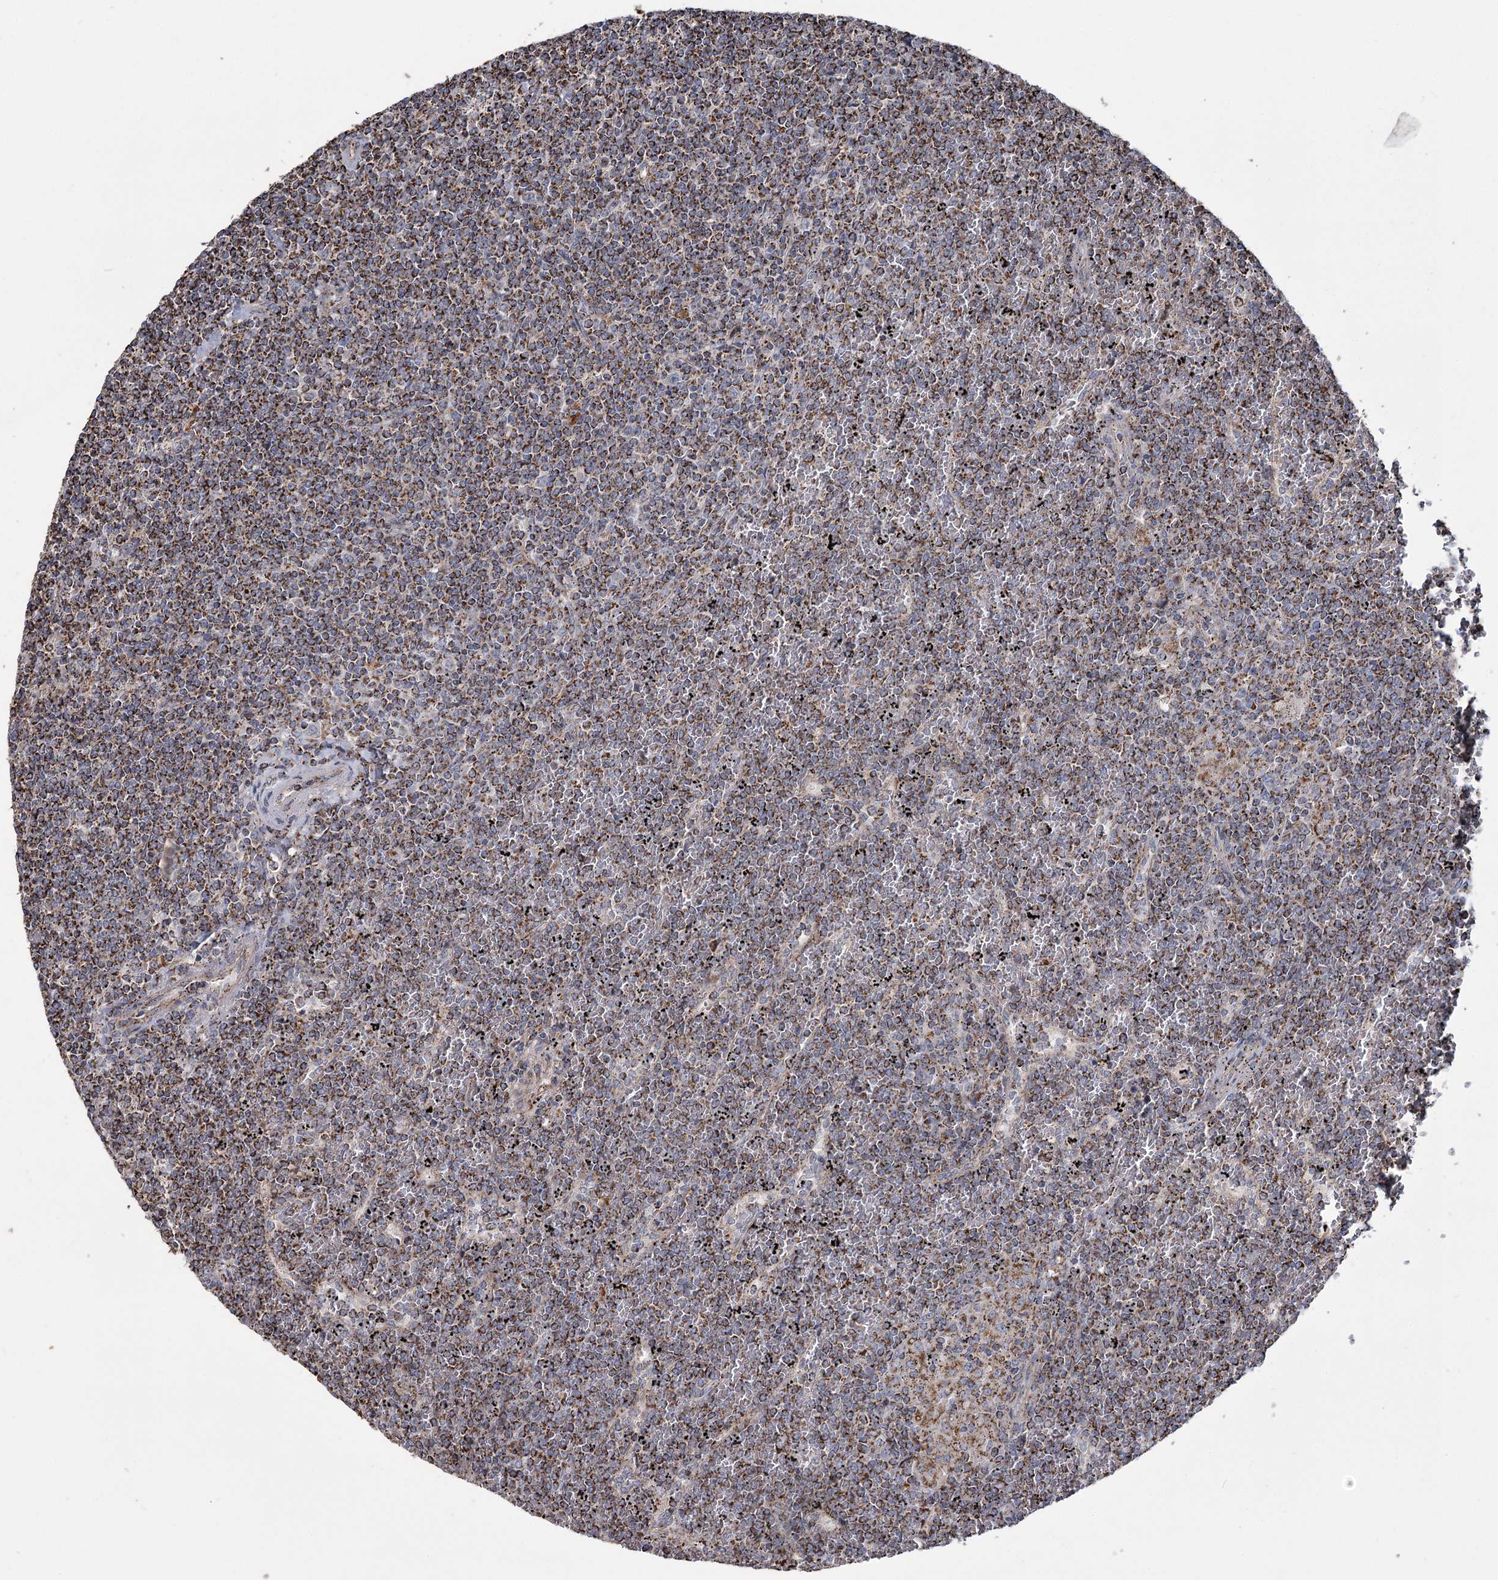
{"staining": {"intensity": "strong", "quantity": "25%-75%", "location": "cytoplasmic/membranous"}, "tissue": "lymphoma", "cell_type": "Tumor cells", "image_type": "cancer", "snomed": [{"axis": "morphology", "description": "Malignant lymphoma, non-Hodgkin's type, Low grade"}, {"axis": "topography", "description": "Spleen"}], "caption": "The immunohistochemical stain labels strong cytoplasmic/membranous expression in tumor cells of lymphoma tissue. The protein of interest is shown in brown color, while the nuclei are stained blue.", "gene": "RANBP3L", "patient": {"sex": "female", "age": 19}}